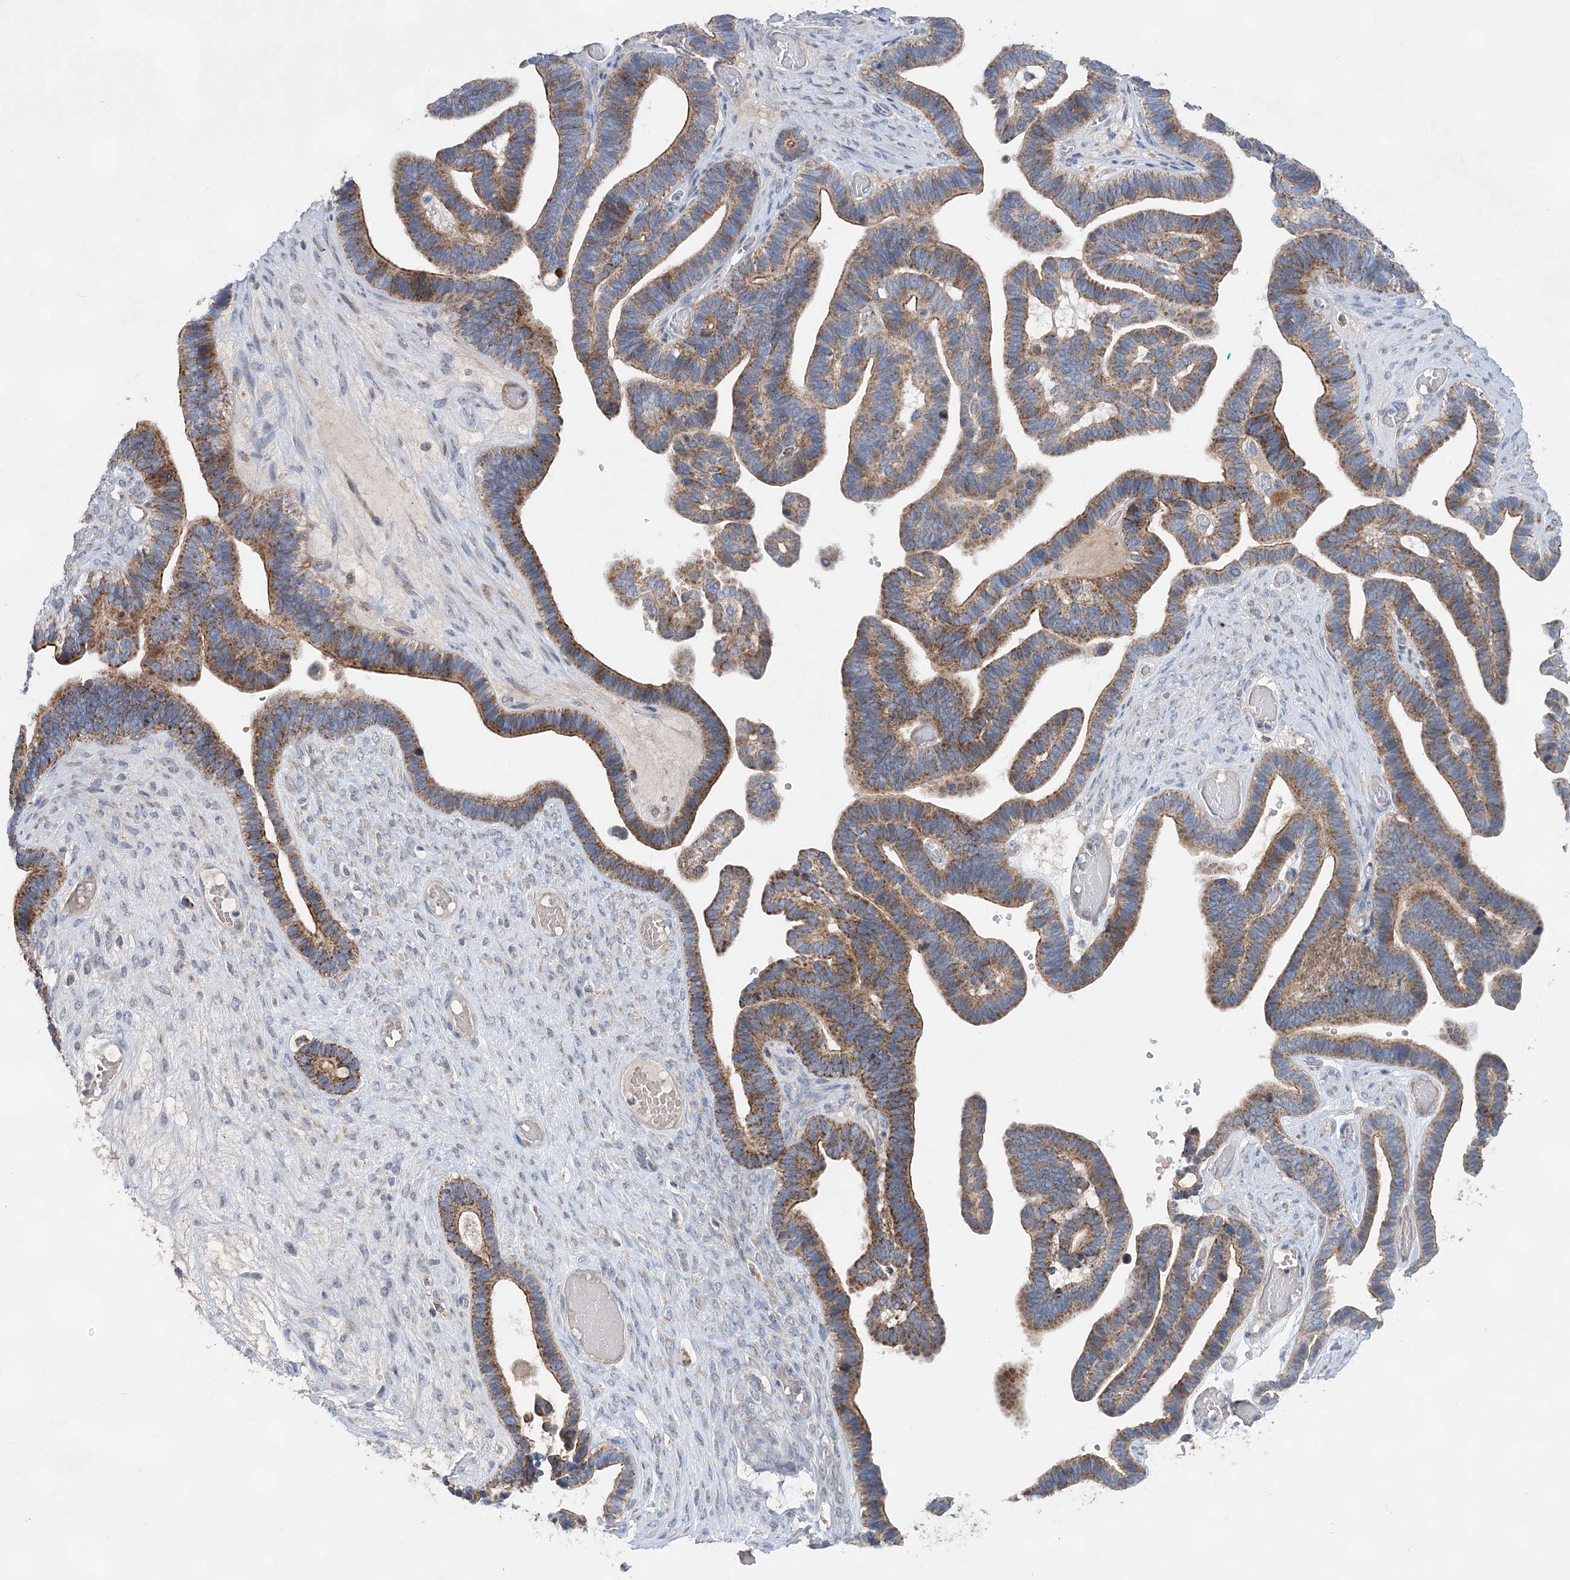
{"staining": {"intensity": "moderate", "quantity": ">75%", "location": "cytoplasmic/membranous"}, "tissue": "ovarian cancer", "cell_type": "Tumor cells", "image_type": "cancer", "snomed": [{"axis": "morphology", "description": "Cystadenocarcinoma, serous, NOS"}, {"axis": "topography", "description": "Ovary"}], "caption": "This micrograph demonstrates IHC staining of serous cystadenocarcinoma (ovarian), with medium moderate cytoplasmic/membranous expression in approximately >75% of tumor cells.", "gene": "TRAPPC13", "patient": {"sex": "female", "age": 56}}